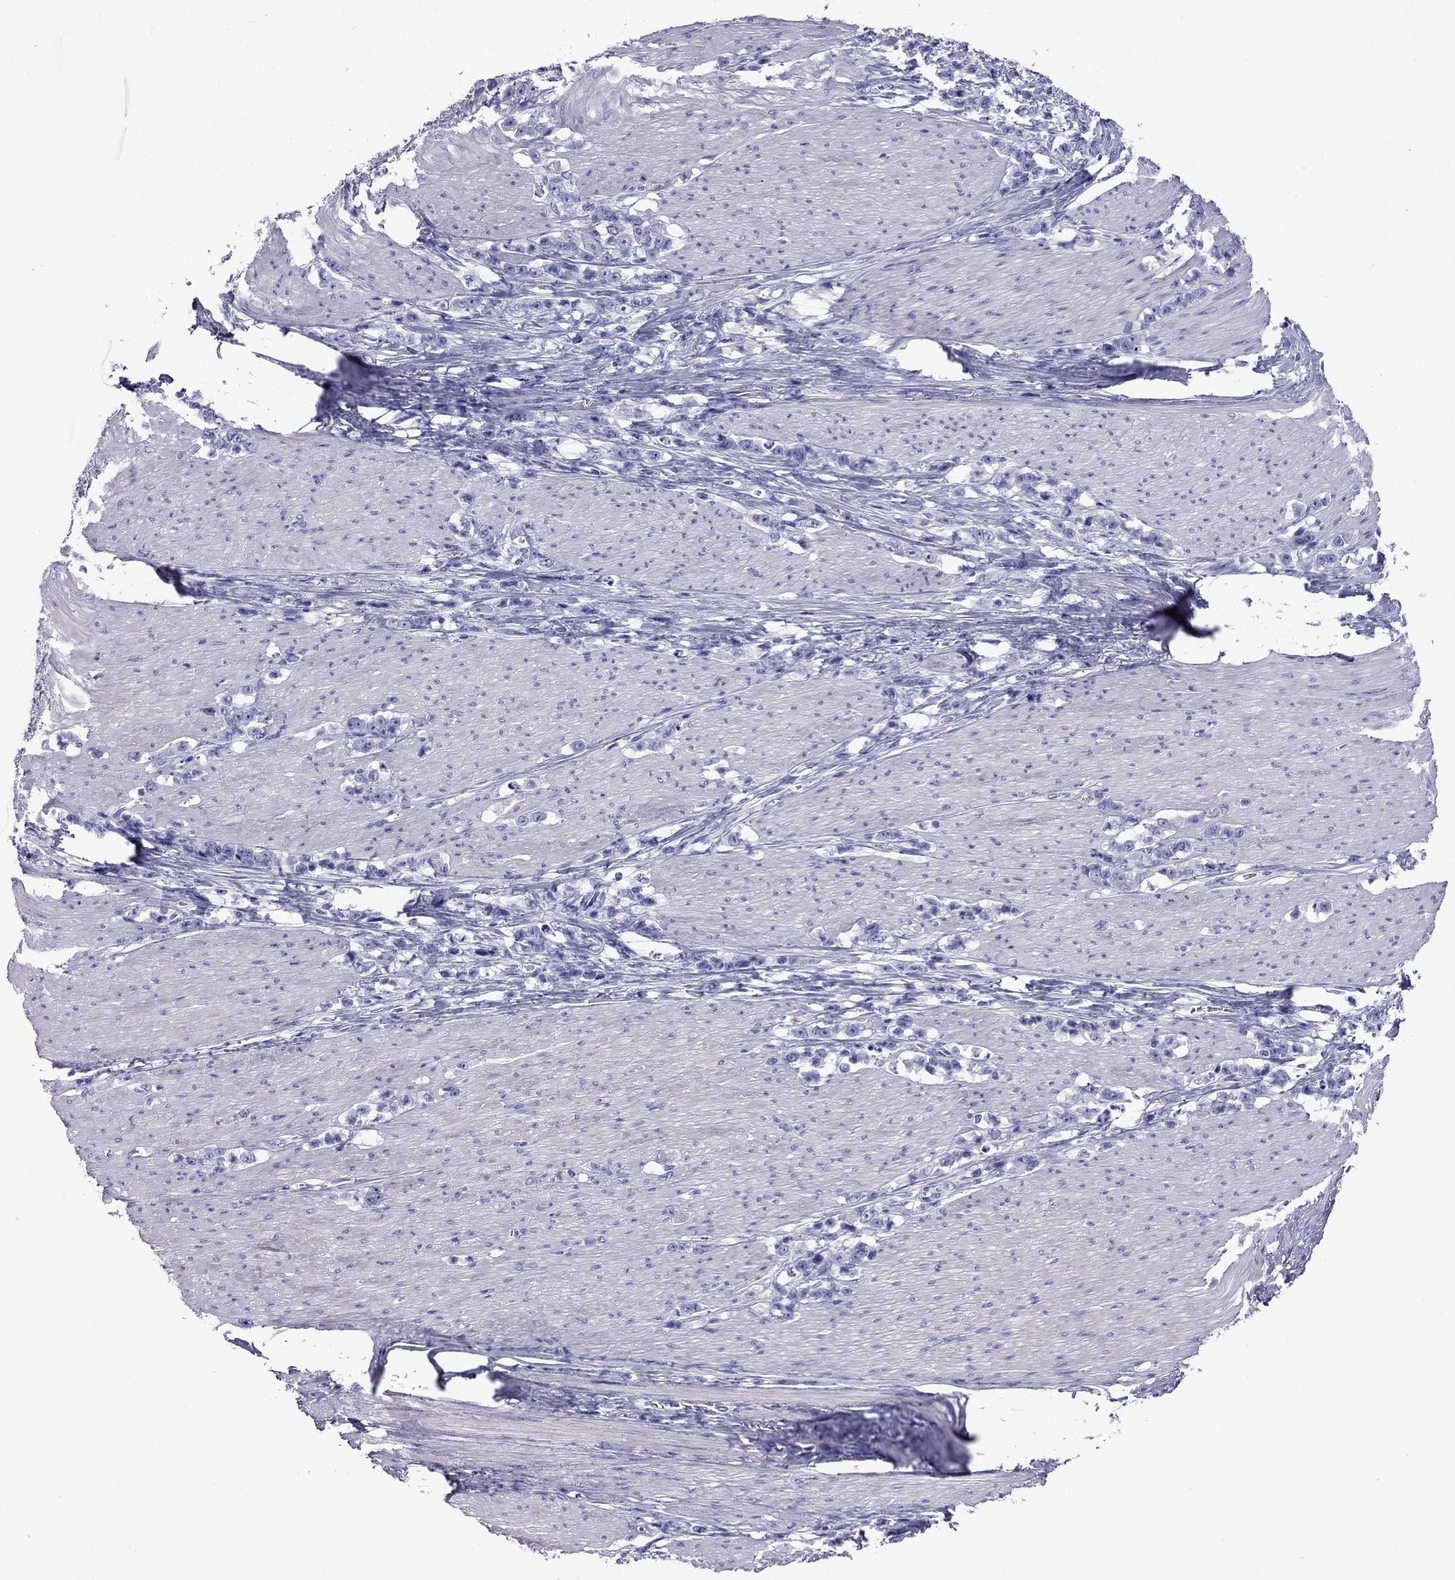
{"staining": {"intensity": "negative", "quantity": "none", "location": "none"}, "tissue": "stomach cancer", "cell_type": "Tumor cells", "image_type": "cancer", "snomed": [{"axis": "morphology", "description": "Adenocarcinoma, NOS"}, {"axis": "topography", "description": "Stomach, lower"}], "caption": "Tumor cells show no significant protein positivity in stomach cancer.", "gene": "CRYBA1", "patient": {"sex": "male", "age": 88}}